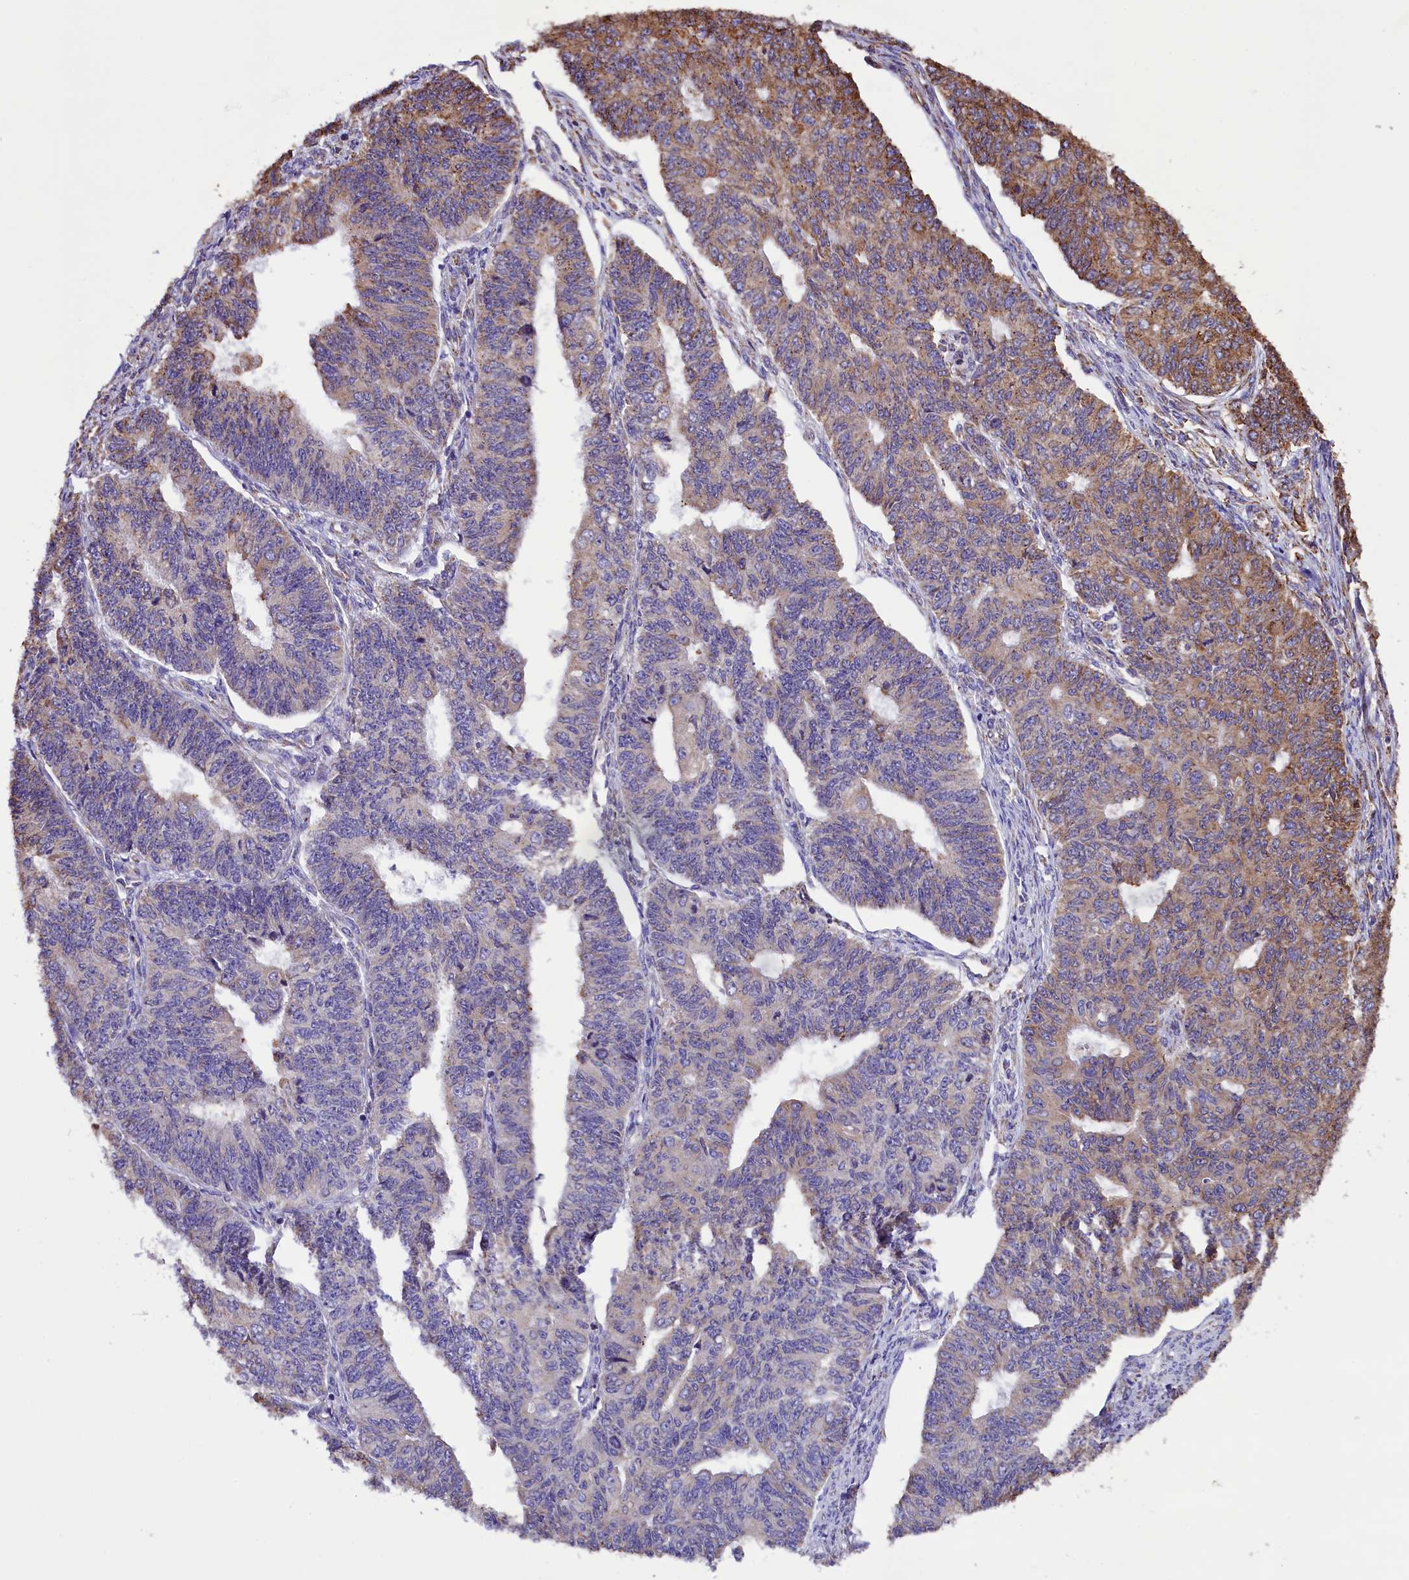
{"staining": {"intensity": "moderate", "quantity": "<25%", "location": "cytoplasmic/membranous"}, "tissue": "endometrial cancer", "cell_type": "Tumor cells", "image_type": "cancer", "snomed": [{"axis": "morphology", "description": "Adenocarcinoma, NOS"}, {"axis": "topography", "description": "Endometrium"}], "caption": "Immunohistochemistry histopathology image of neoplastic tissue: adenocarcinoma (endometrial) stained using immunohistochemistry (IHC) exhibits low levels of moderate protein expression localized specifically in the cytoplasmic/membranous of tumor cells, appearing as a cytoplasmic/membranous brown color.", "gene": "CAPS2", "patient": {"sex": "female", "age": 32}}